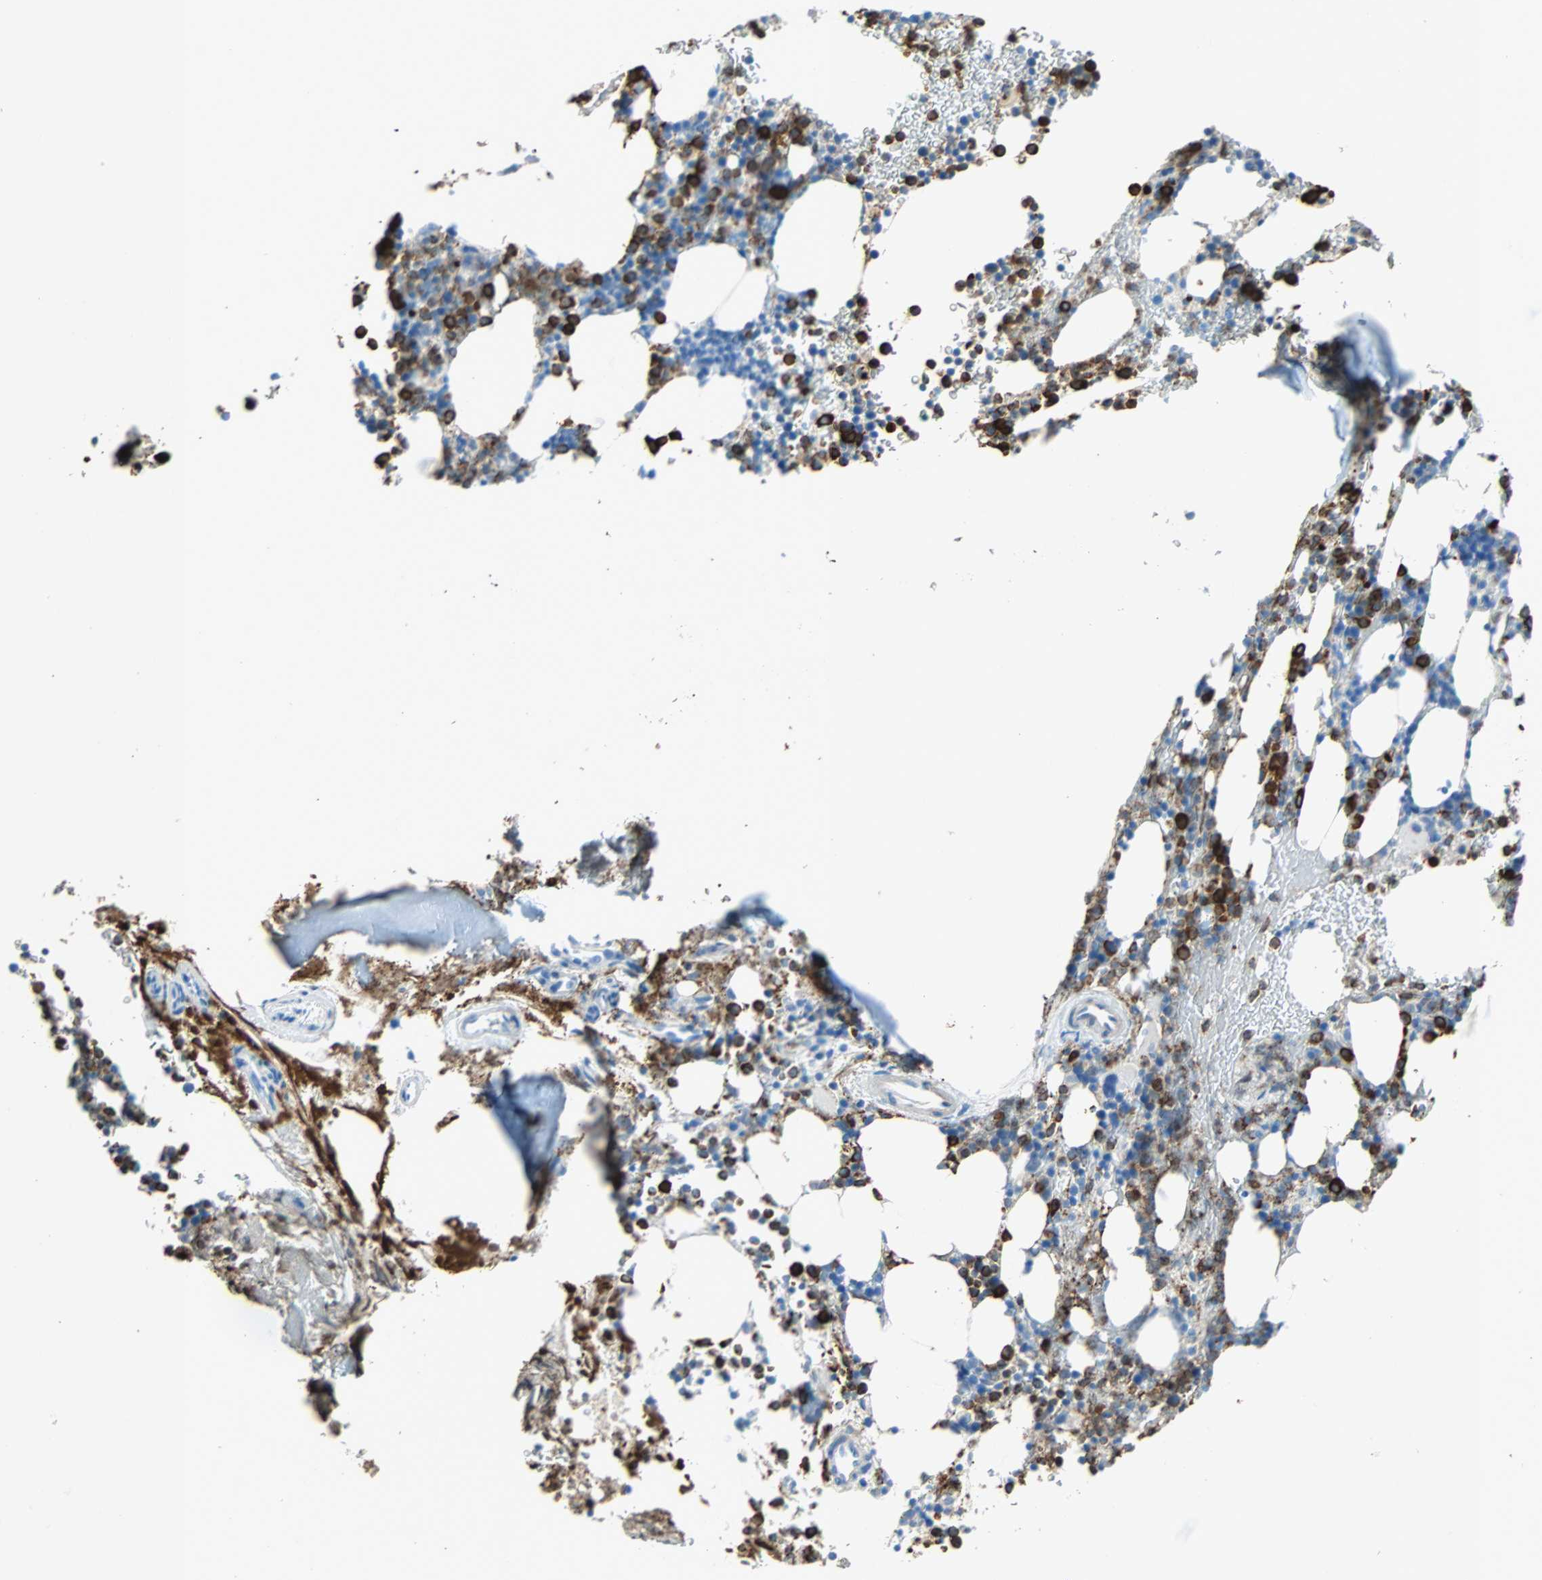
{"staining": {"intensity": "strong", "quantity": "25%-75%", "location": "cytoplasmic/membranous"}, "tissue": "bone marrow", "cell_type": "Hematopoietic cells", "image_type": "normal", "snomed": [{"axis": "morphology", "description": "Normal tissue, NOS"}, {"axis": "topography", "description": "Bone marrow"}], "caption": "Human bone marrow stained with a brown dye displays strong cytoplasmic/membranous positive staining in approximately 25%-75% of hematopoietic cells.", "gene": "CLEC4A", "patient": {"sex": "female", "age": 73}}